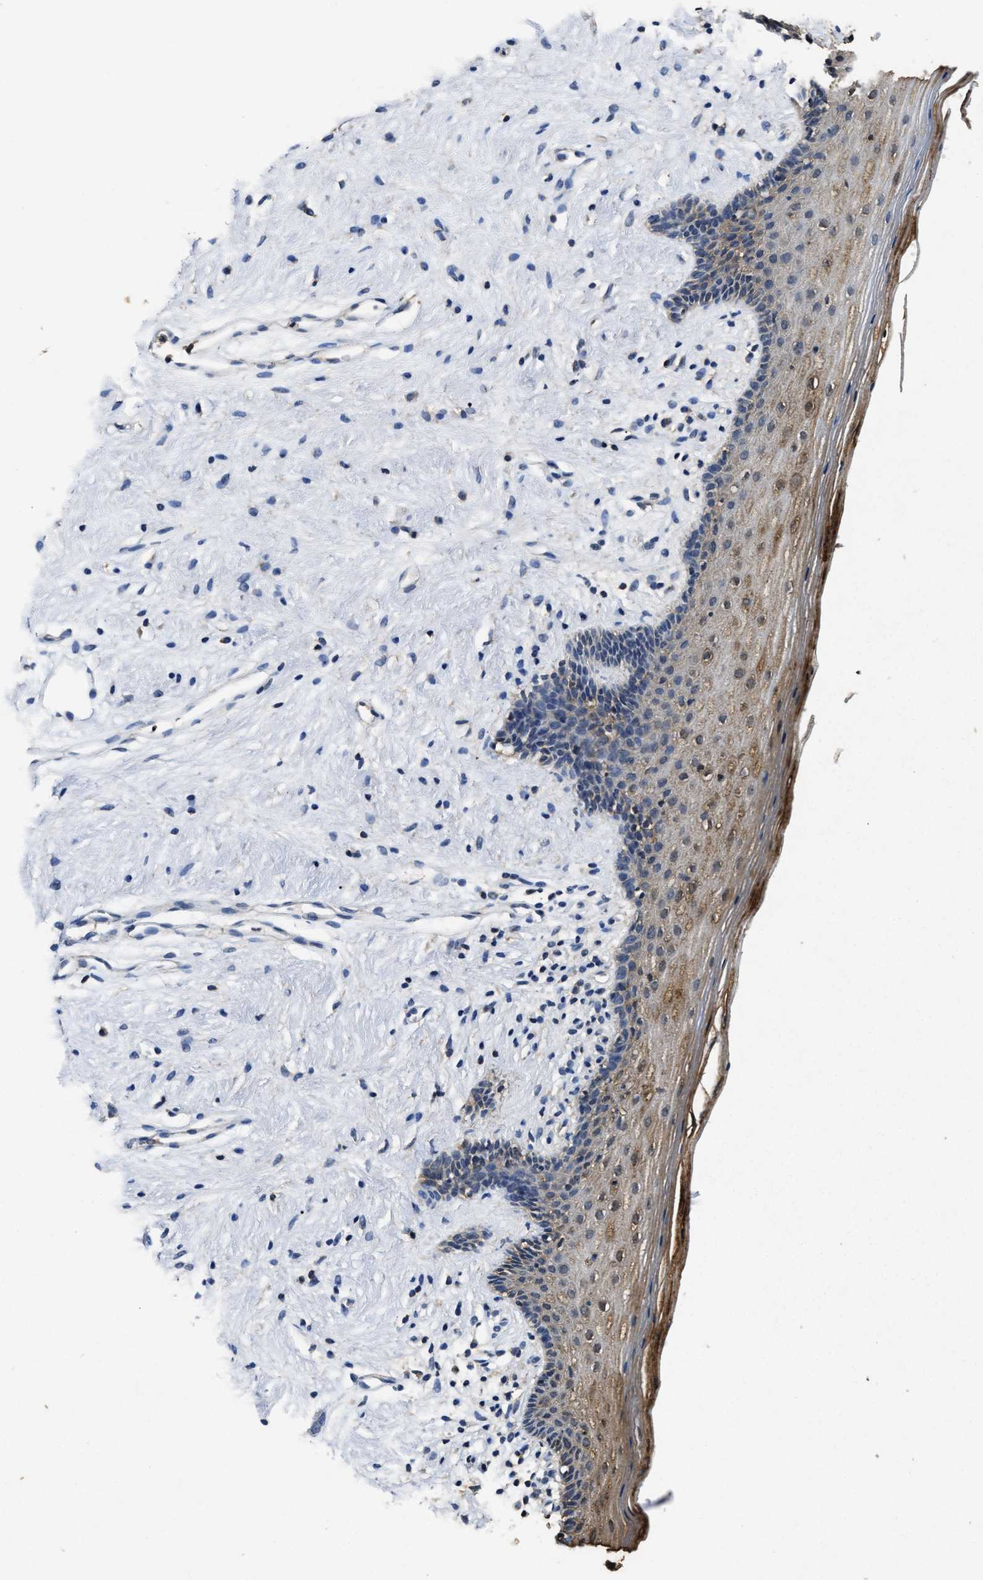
{"staining": {"intensity": "weak", "quantity": "25%-75%", "location": "cytoplasmic/membranous"}, "tissue": "vagina", "cell_type": "Squamous epithelial cells", "image_type": "normal", "snomed": [{"axis": "morphology", "description": "Normal tissue, NOS"}, {"axis": "topography", "description": "Vagina"}], "caption": "The immunohistochemical stain highlights weak cytoplasmic/membranous staining in squamous epithelial cells of unremarkable vagina.", "gene": "ACAT2", "patient": {"sex": "female", "age": 44}}